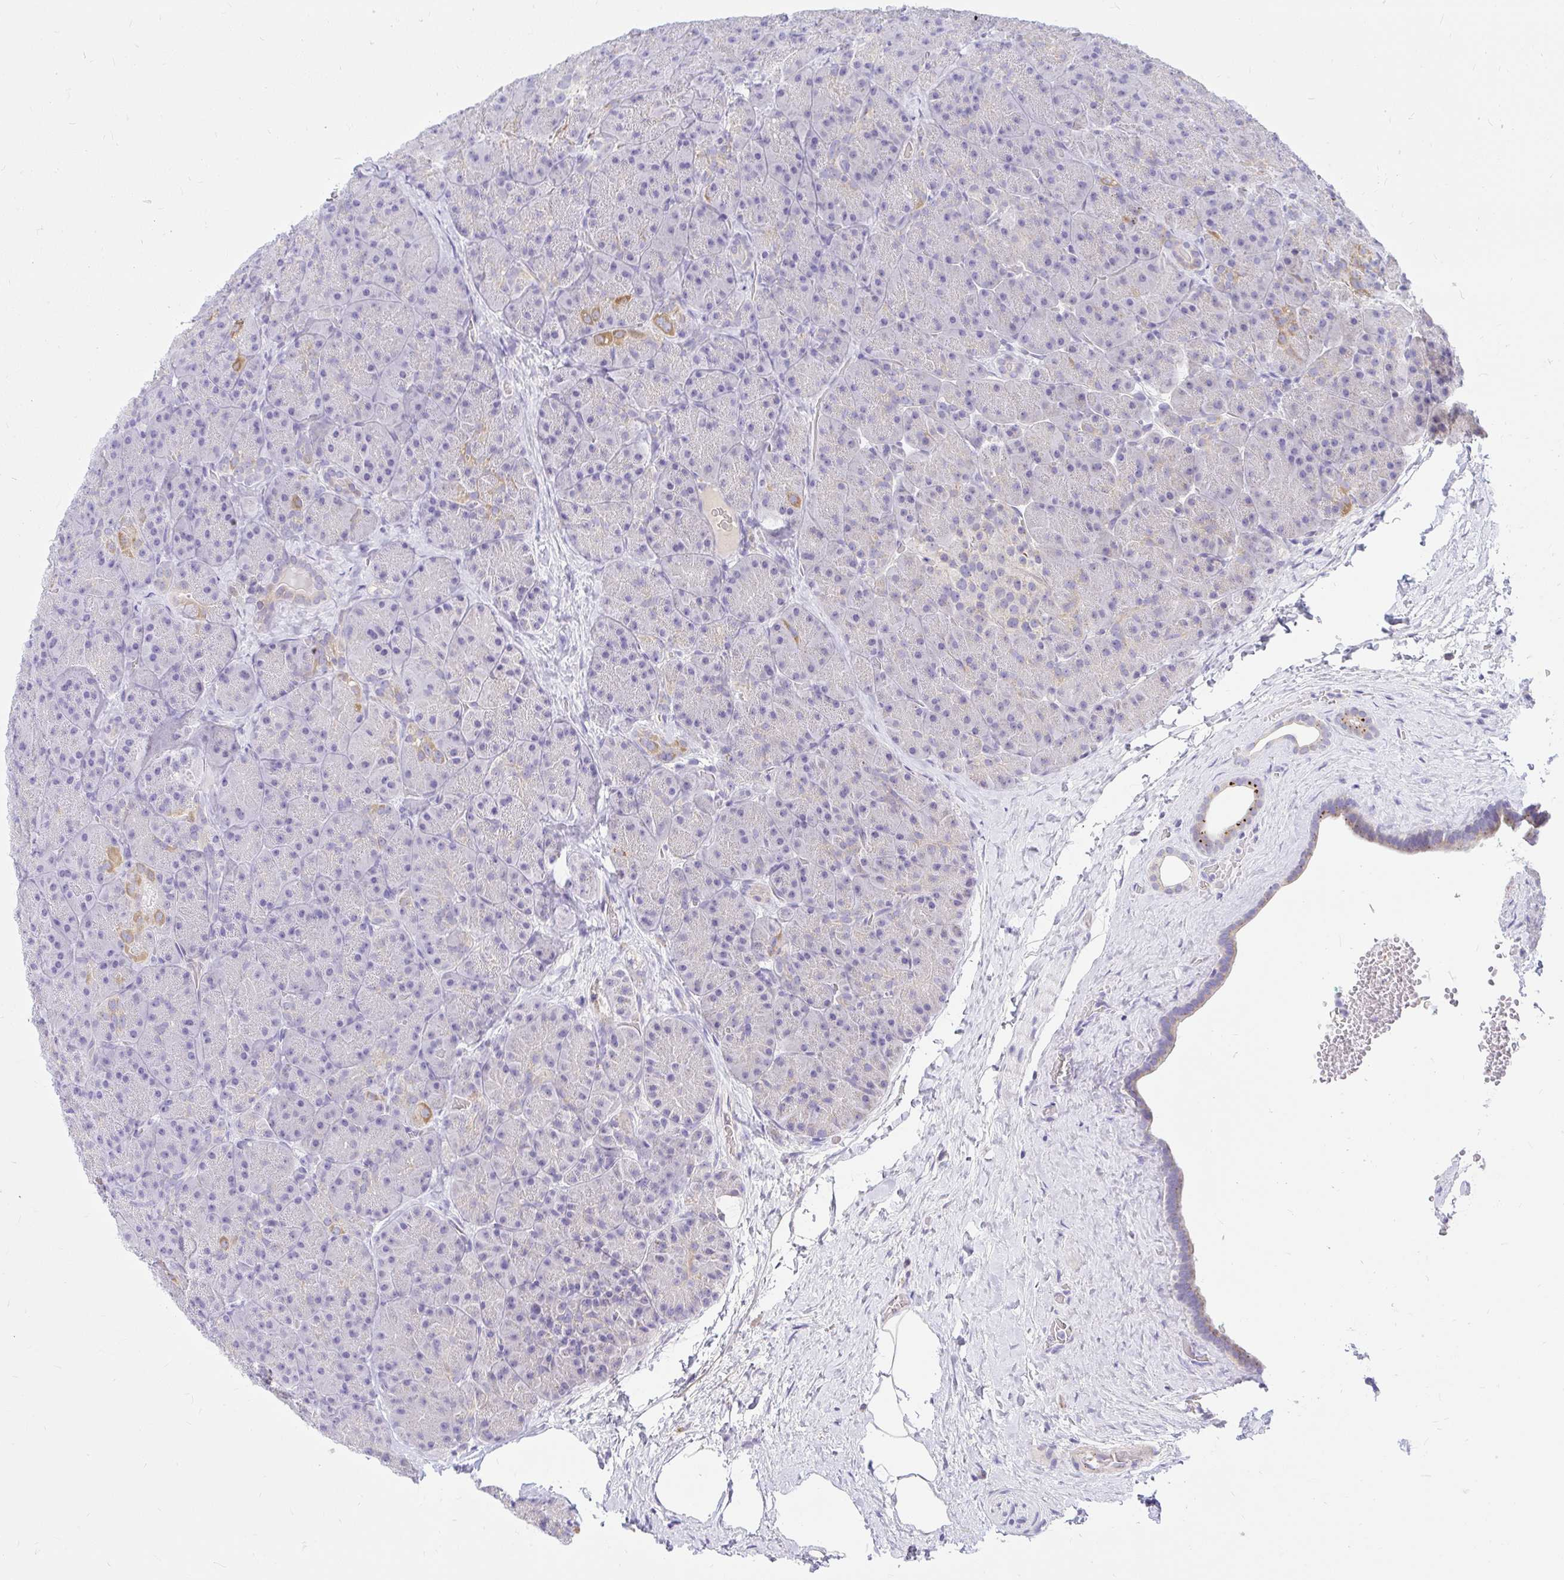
{"staining": {"intensity": "moderate", "quantity": "<25%", "location": "cytoplasmic/membranous"}, "tissue": "pancreas", "cell_type": "Exocrine glandular cells", "image_type": "normal", "snomed": [{"axis": "morphology", "description": "Normal tissue, NOS"}, {"axis": "topography", "description": "Pancreas"}], "caption": "High-magnification brightfield microscopy of unremarkable pancreas stained with DAB (3,3'-diaminobenzidine) (brown) and counterstained with hematoxylin (blue). exocrine glandular cells exhibit moderate cytoplasmic/membranous expression is identified in about<25% of cells. The staining is performed using DAB brown chromogen to label protein expression. The nuclei are counter-stained blue using hematoxylin.", "gene": "PKN3", "patient": {"sex": "male", "age": 57}}